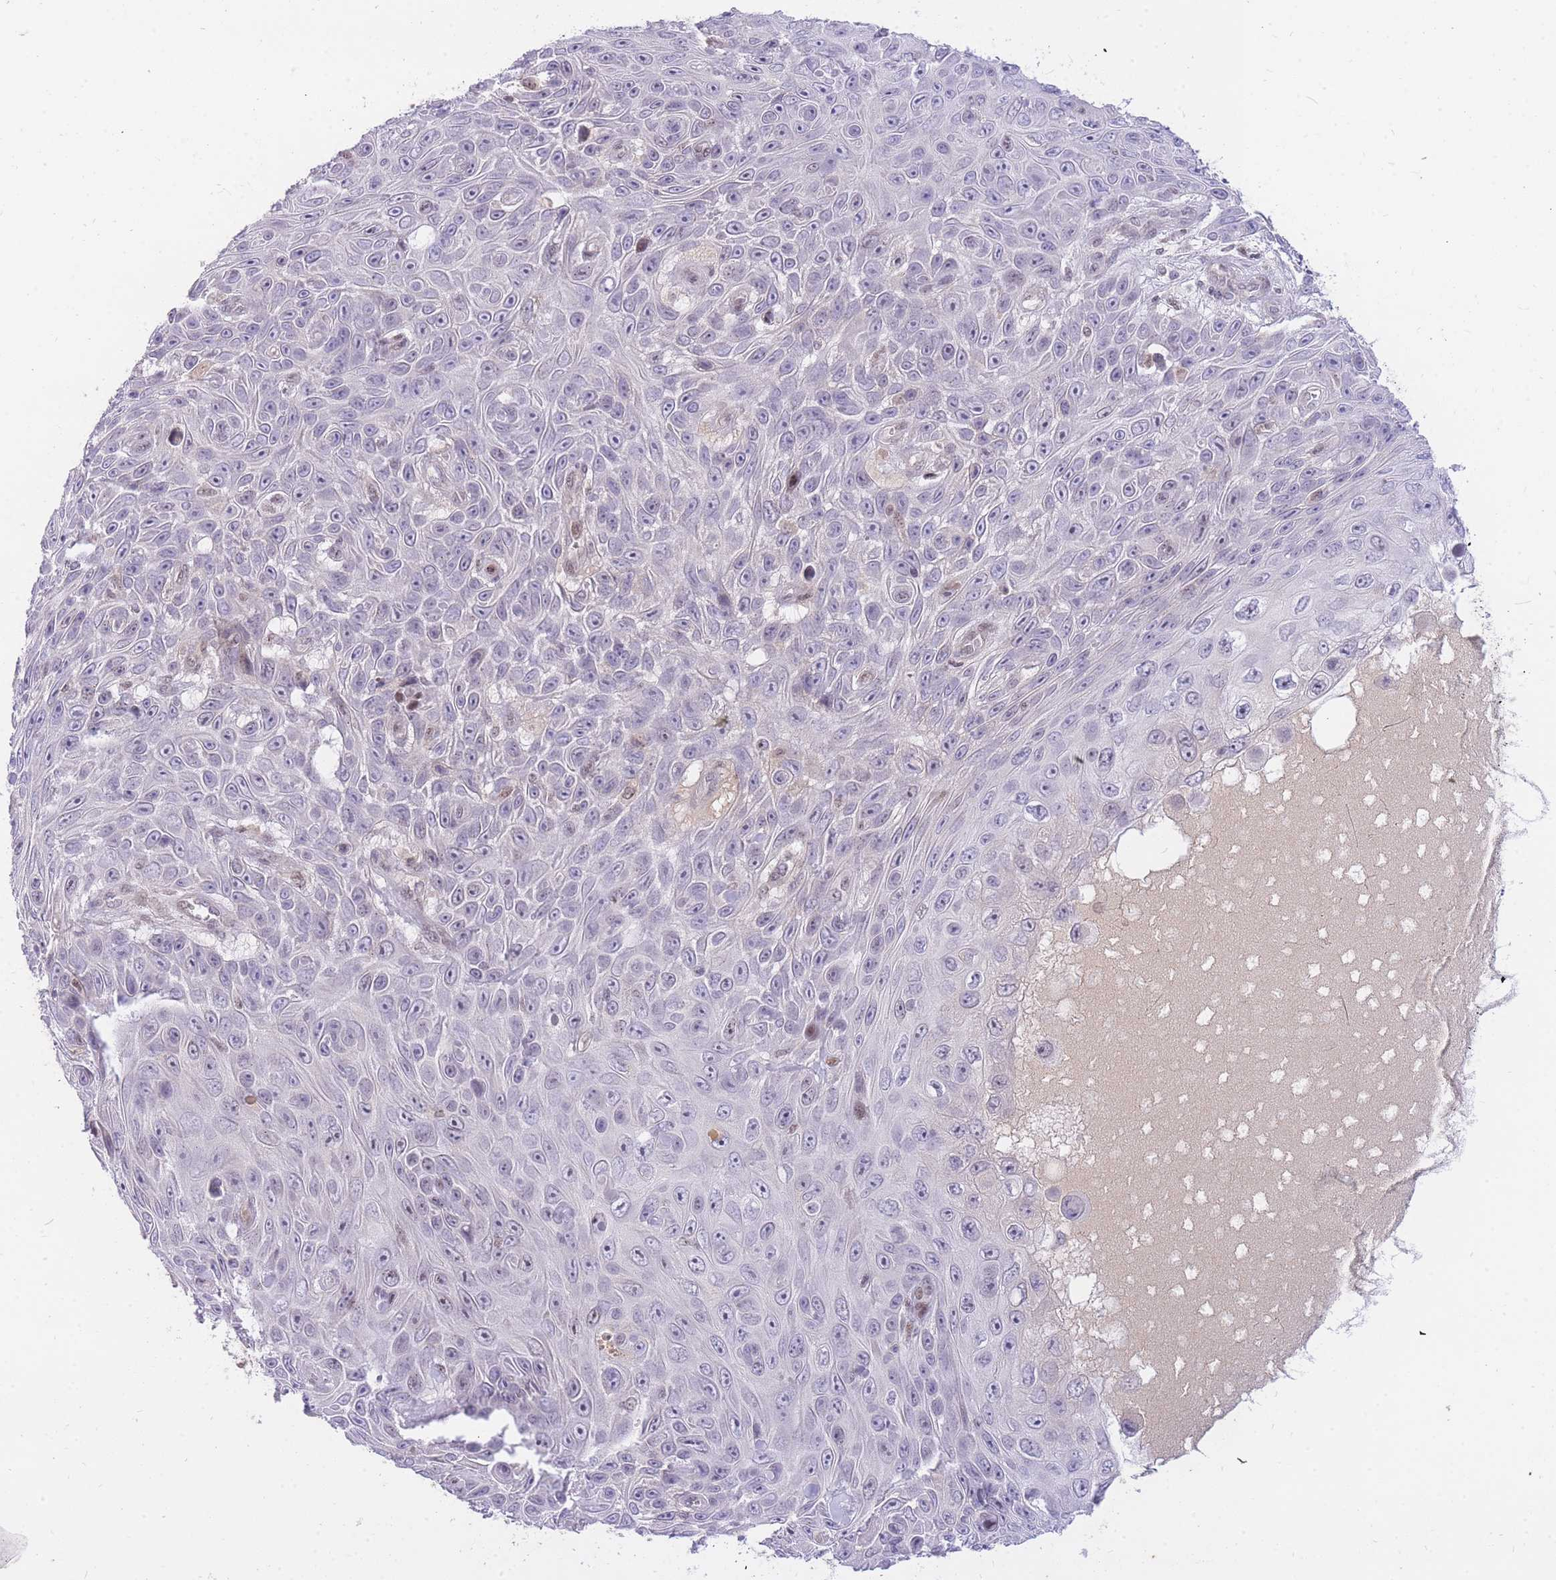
{"staining": {"intensity": "negative", "quantity": "none", "location": "none"}, "tissue": "skin cancer", "cell_type": "Tumor cells", "image_type": "cancer", "snomed": [{"axis": "morphology", "description": "Squamous cell carcinoma, NOS"}, {"axis": "topography", "description": "Skin"}], "caption": "Tumor cells are negative for brown protein staining in skin cancer (squamous cell carcinoma).", "gene": "TLE2", "patient": {"sex": "male", "age": 82}}